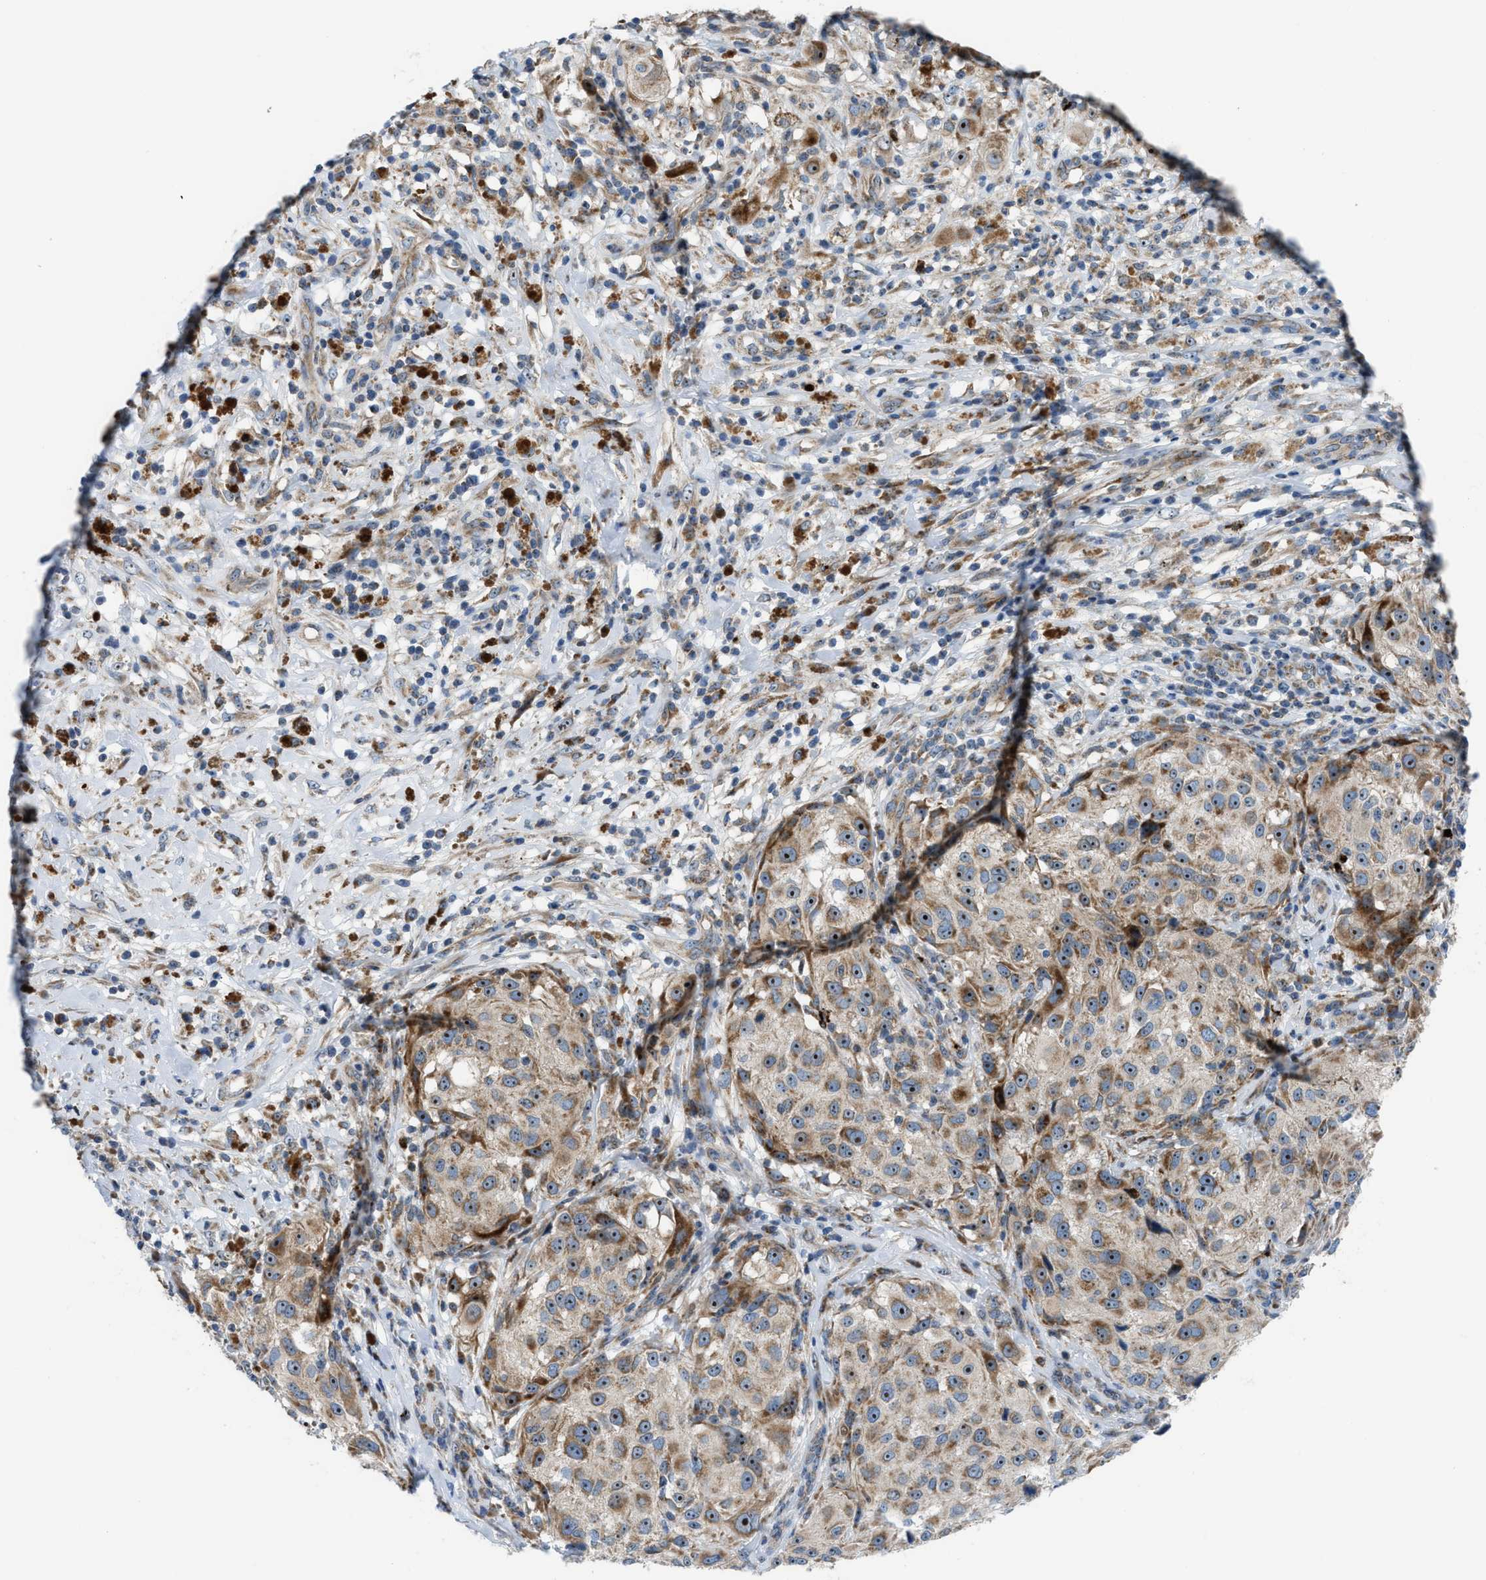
{"staining": {"intensity": "moderate", "quantity": ">75%", "location": "nuclear"}, "tissue": "melanoma", "cell_type": "Tumor cells", "image_type": "cancer", "snomed": [{"axis": "morphology", "description": "Necrosis, NOS"}, {"axis": "morphology", "description": "Malignant melanoma, NOS"}, {"axis": "topography", "description": "Skin"}], "caption": "Immunohistochemical staining of malignant melanoma shows moderate nuclear protein positivity in about >75% of tumor cells.", "gene": "TPH1", "patient": {"sex": "female", "age": 87}}